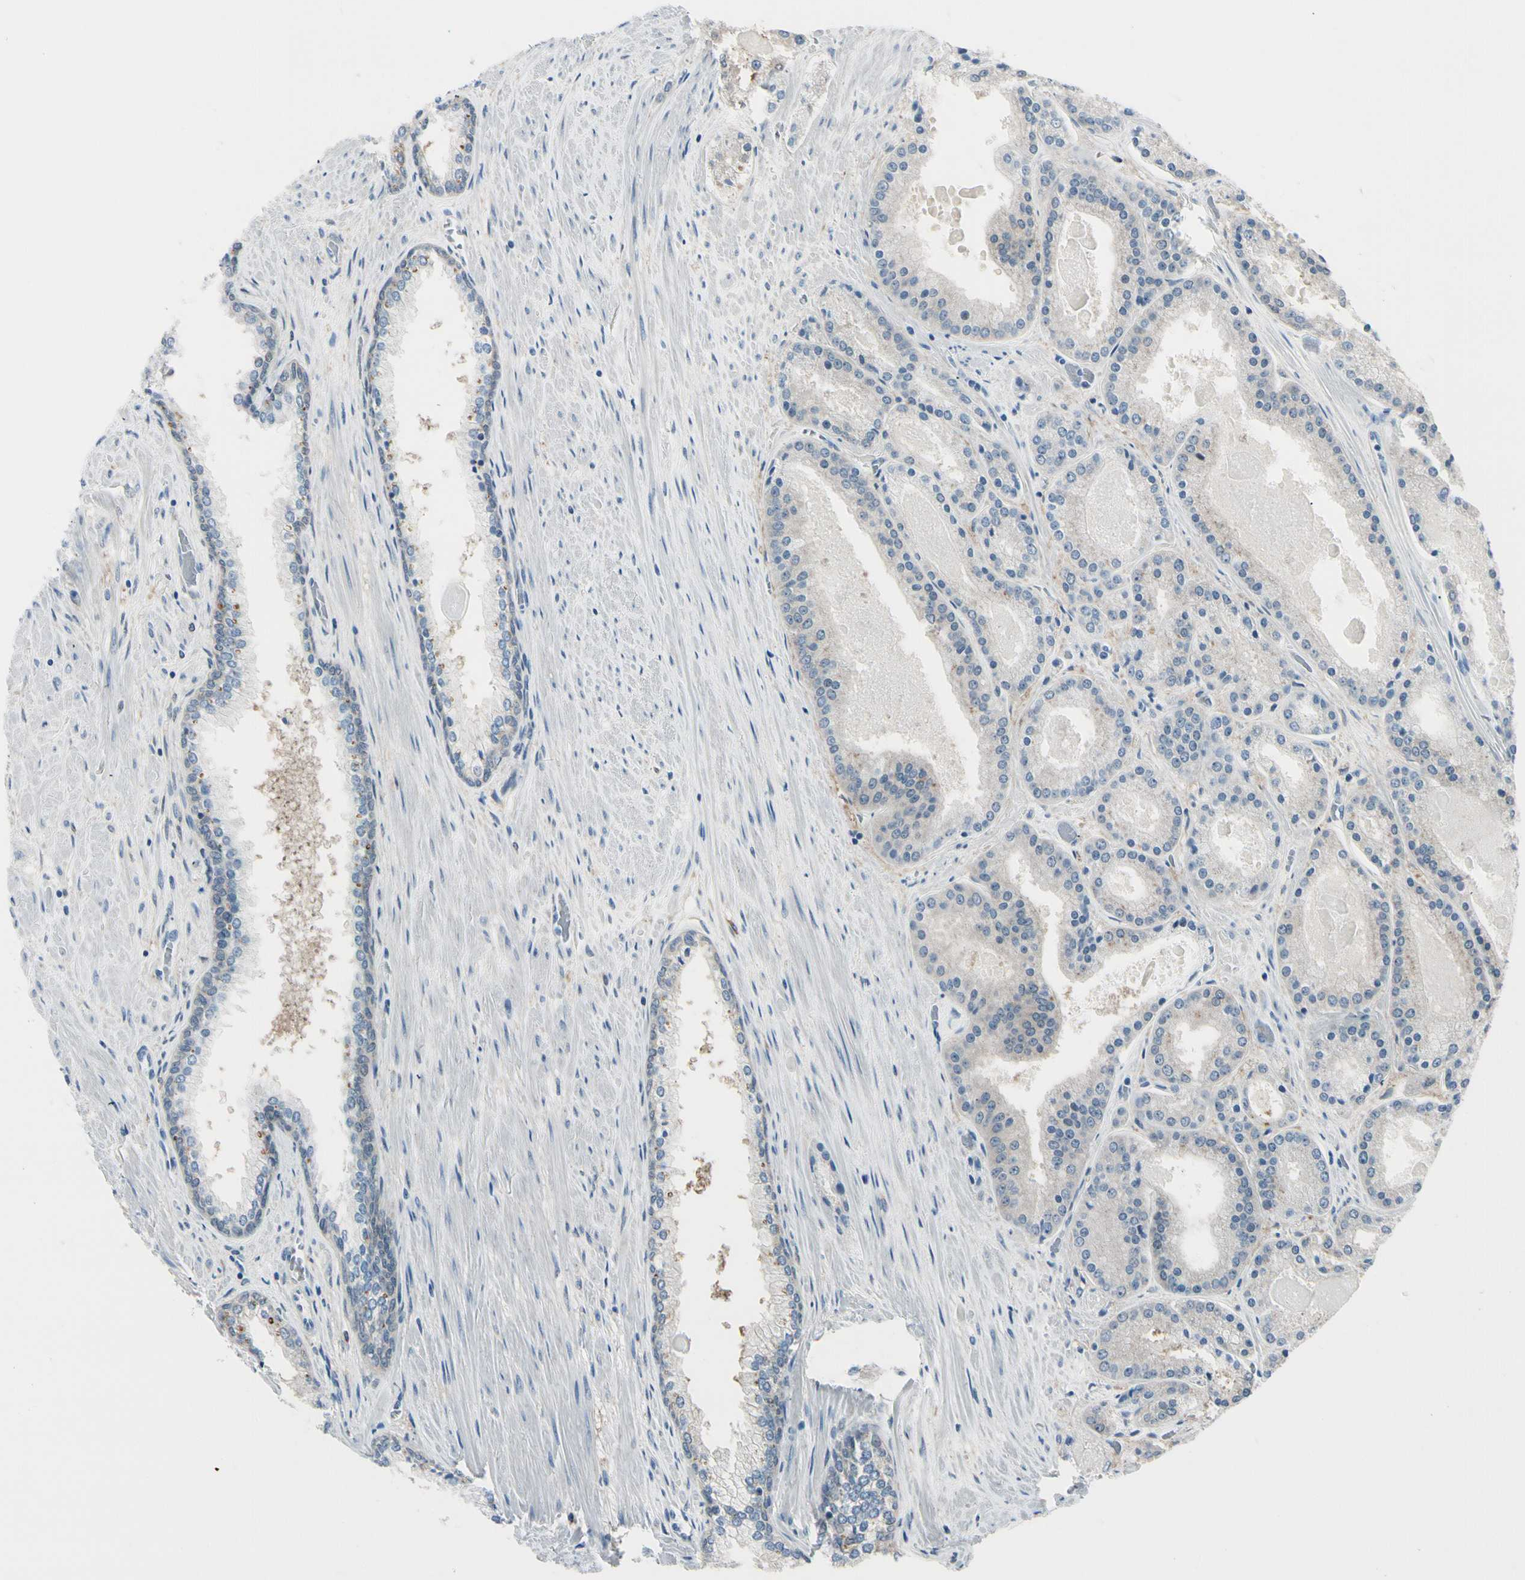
{"staining": {"intensity": "negative", "quantity": "none", "location": "none"}, "tissue": "prostate cancer", "cell_type": "Tumor cells", "image_type": "cancer", "snomed": [{"axis": "morphology", "description": "Adenocarcinoma, Low grade"}, {"axis": "topography", "description": "Prostate"}], "caption": "IHC of prostate cancer (low-grade adenocarcinoma) exhibits no expression in tumor cells. Nuclei are stained in blue.", "gene": "PEBP1", "patient": {"sex": "male", "age": 59}}